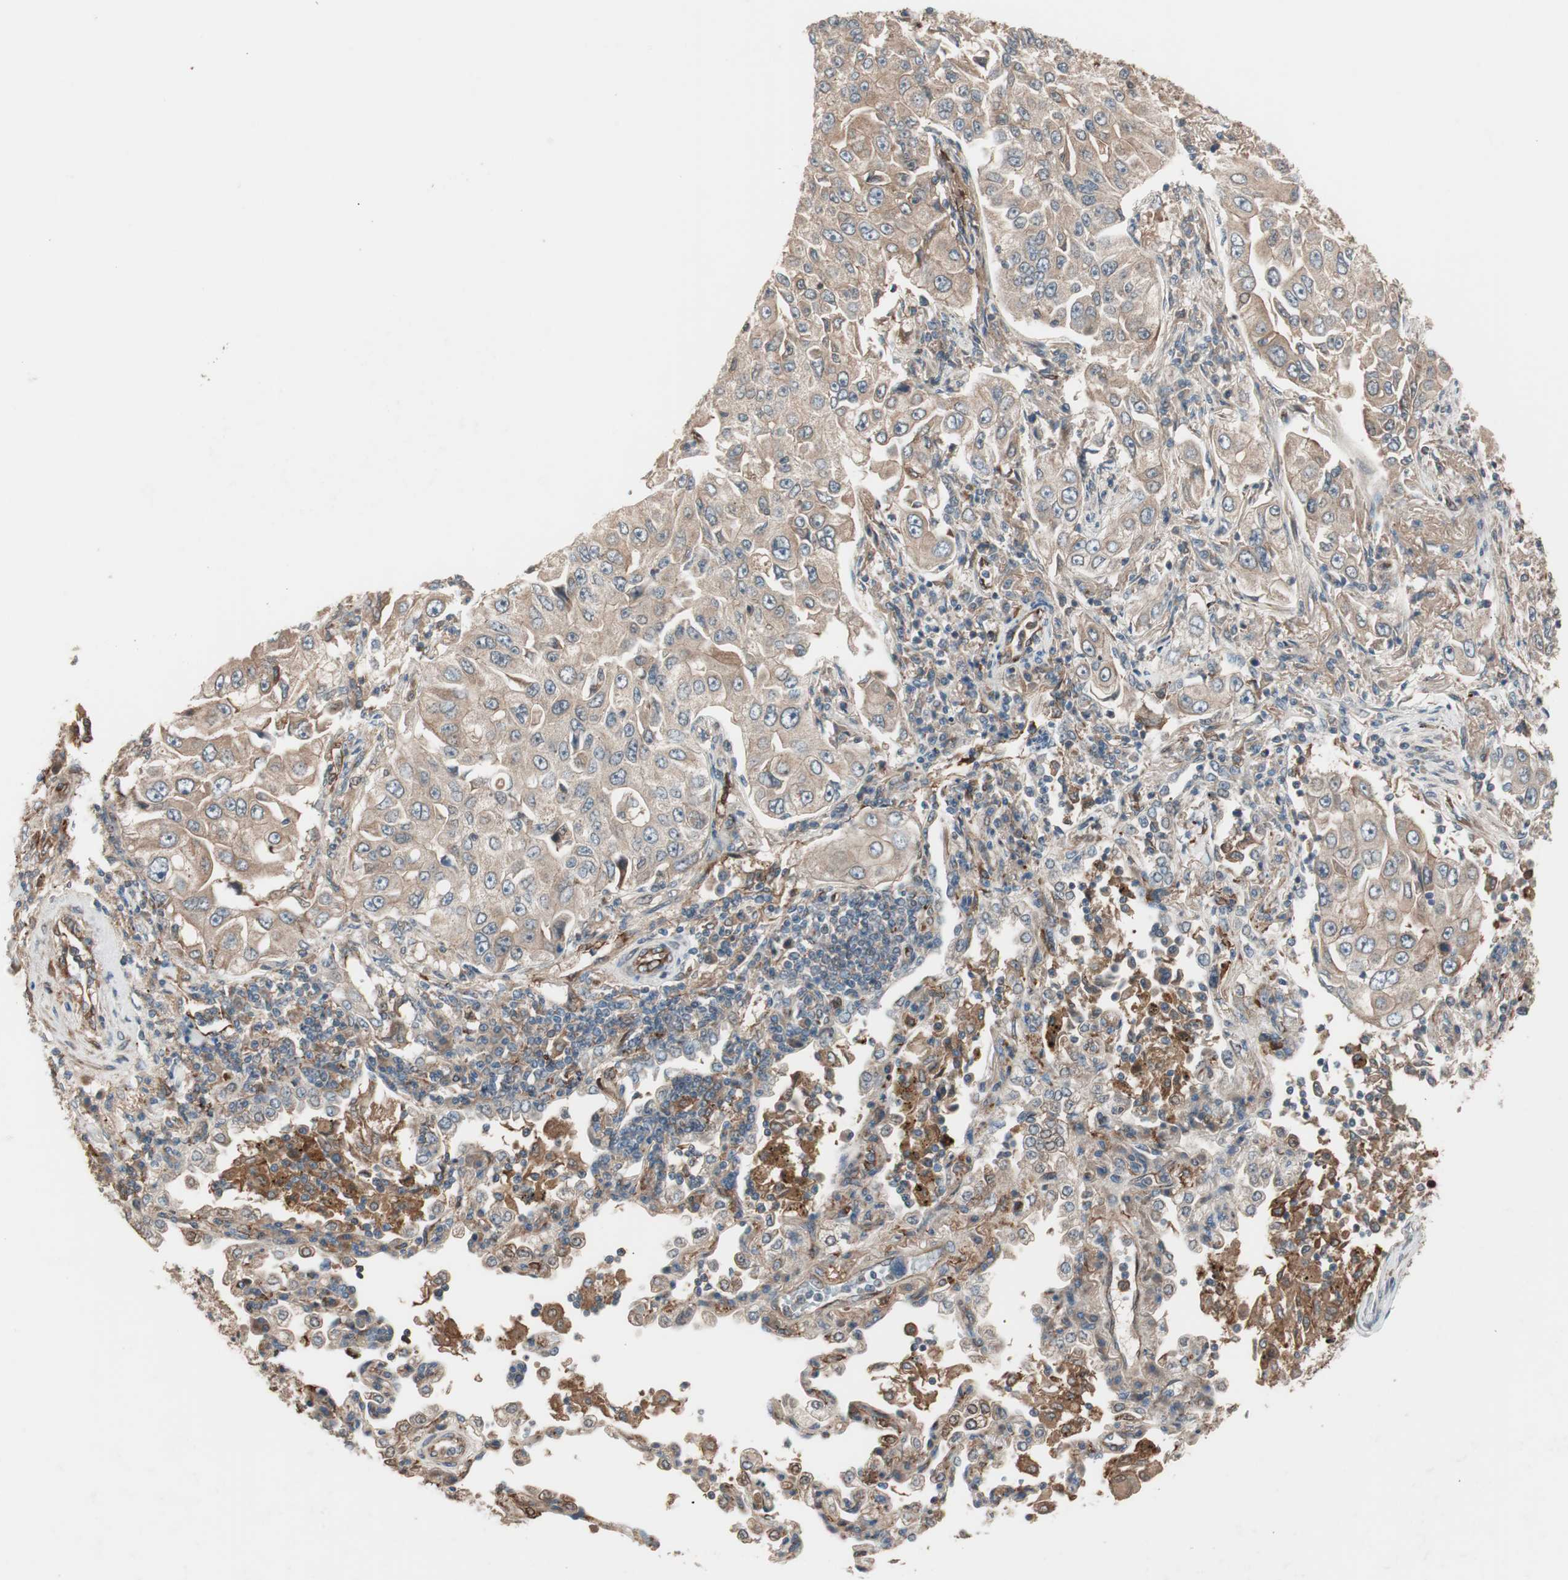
{"staining": {"intensity": "moderate", "quantity": ">75%", "location": "cytoplasmic/membranous"}, "tissue": "lung cancer", "cell_type": "Tumor cells", "image_type": "cancer", "snomed": [{"axis": "morphology", "description": "Adenocarcinoma, NOS"}, {"axis": "topography", "description": "Lung"}], "caption": "A photomicrograph of adenocarcinoma (lung) stained for a protein demonstrates moderate cytoplasmic/membranous brown staining in tumor cells.", "gene": "STAB1", "patient": {"sex": "male", "age": 84}}